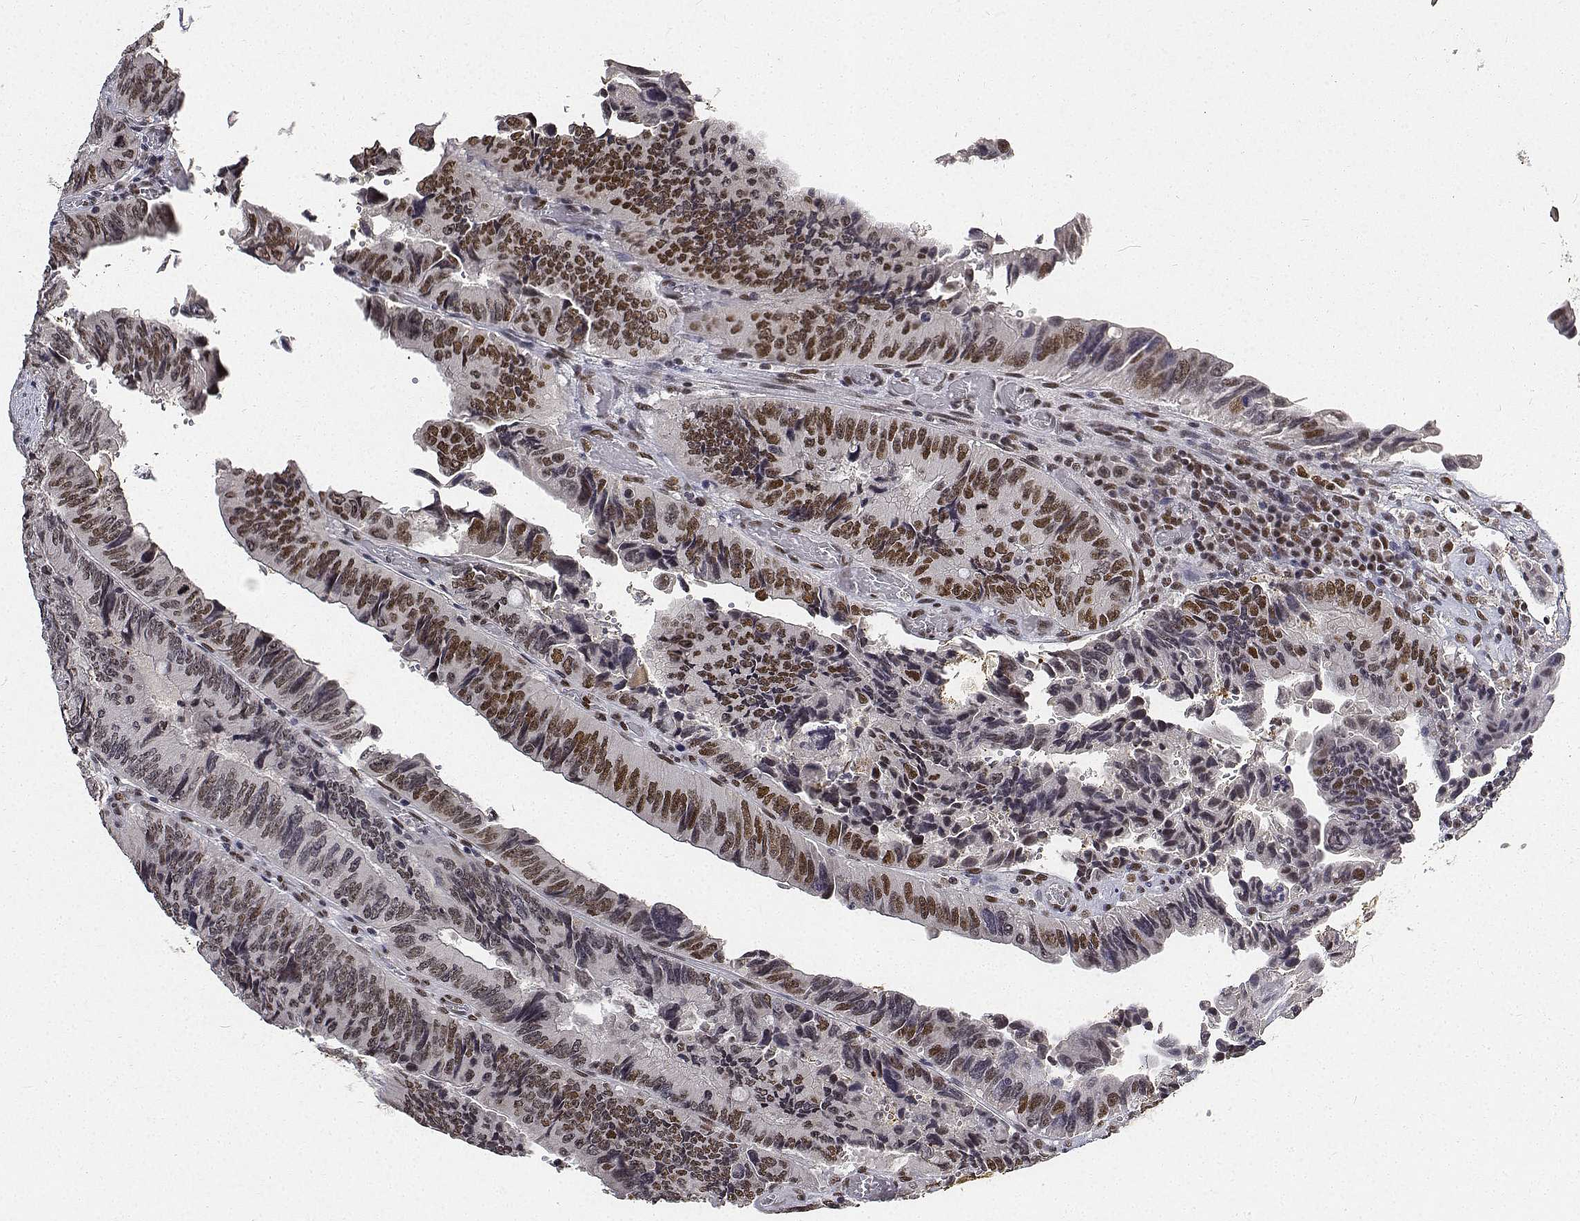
{"staining": {"intensity": "moderate", "quantity": ">75%", "location": "nuclear"}, "tissue": "colorectal cancer", "cell_type": "Tumor cells", "image_type": "cancer", "snomed": [{"axis": "morphology", "description": "Adenocarcinoma, NOS"}, {"axis": "topography", "description": "Colon"}], "caption": "Brown immunohistochemical staining in human adenocarcinoma (colorectal) reveals moderate nuclear staining in about >75% of tumor cells. (DAB (3,3'-diaminobenzidine) = brown stain, brightfield microscopy at high magnification).", "gene": "ATRX", "patient": {"sex": "female", "age": 84}}